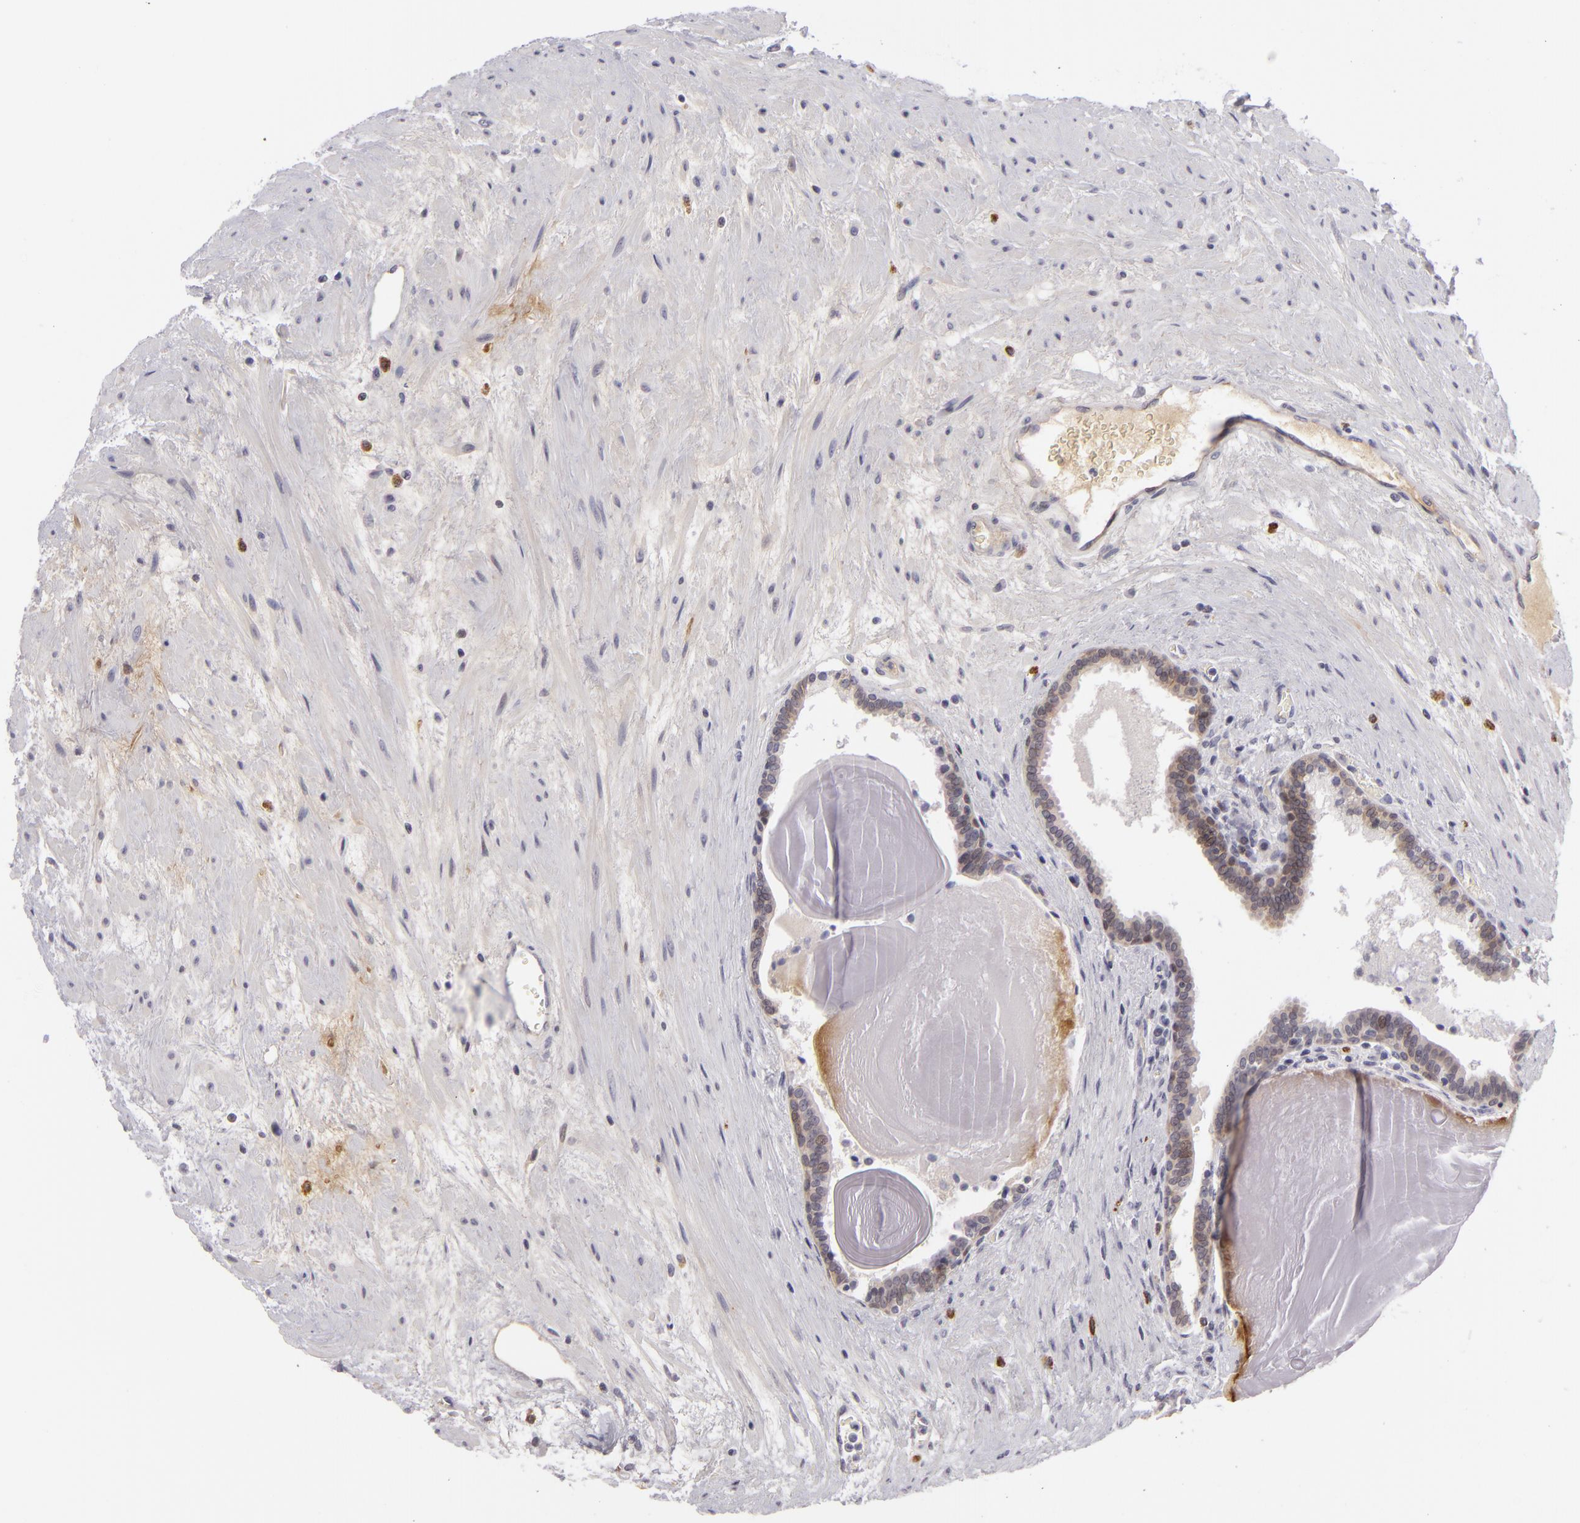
{"staining": {"intensity": "weak", "quantity": "<25%", "location": "cytoplasmic/membranous"}, "tissue": "prostate", "cell_type": "Glandular cells", "image_type": "normal", "snomed": [{"axis": "morphology", "description": "Normal tissue, NOS"}, {"axis": "topography", "description": "Prostate"}], "caption": "Glandular cells are negative for brown protein staining in normal prostate. The staining was performed using DAB (3,3'-diaminobenzidine) to visualize the protein expression in brown, while the nuclei were stained in blue with hematoxylin (Magnification: 20x).", "gene": "CTNNB1", "patient": {"sex": "male", "age": 65}}